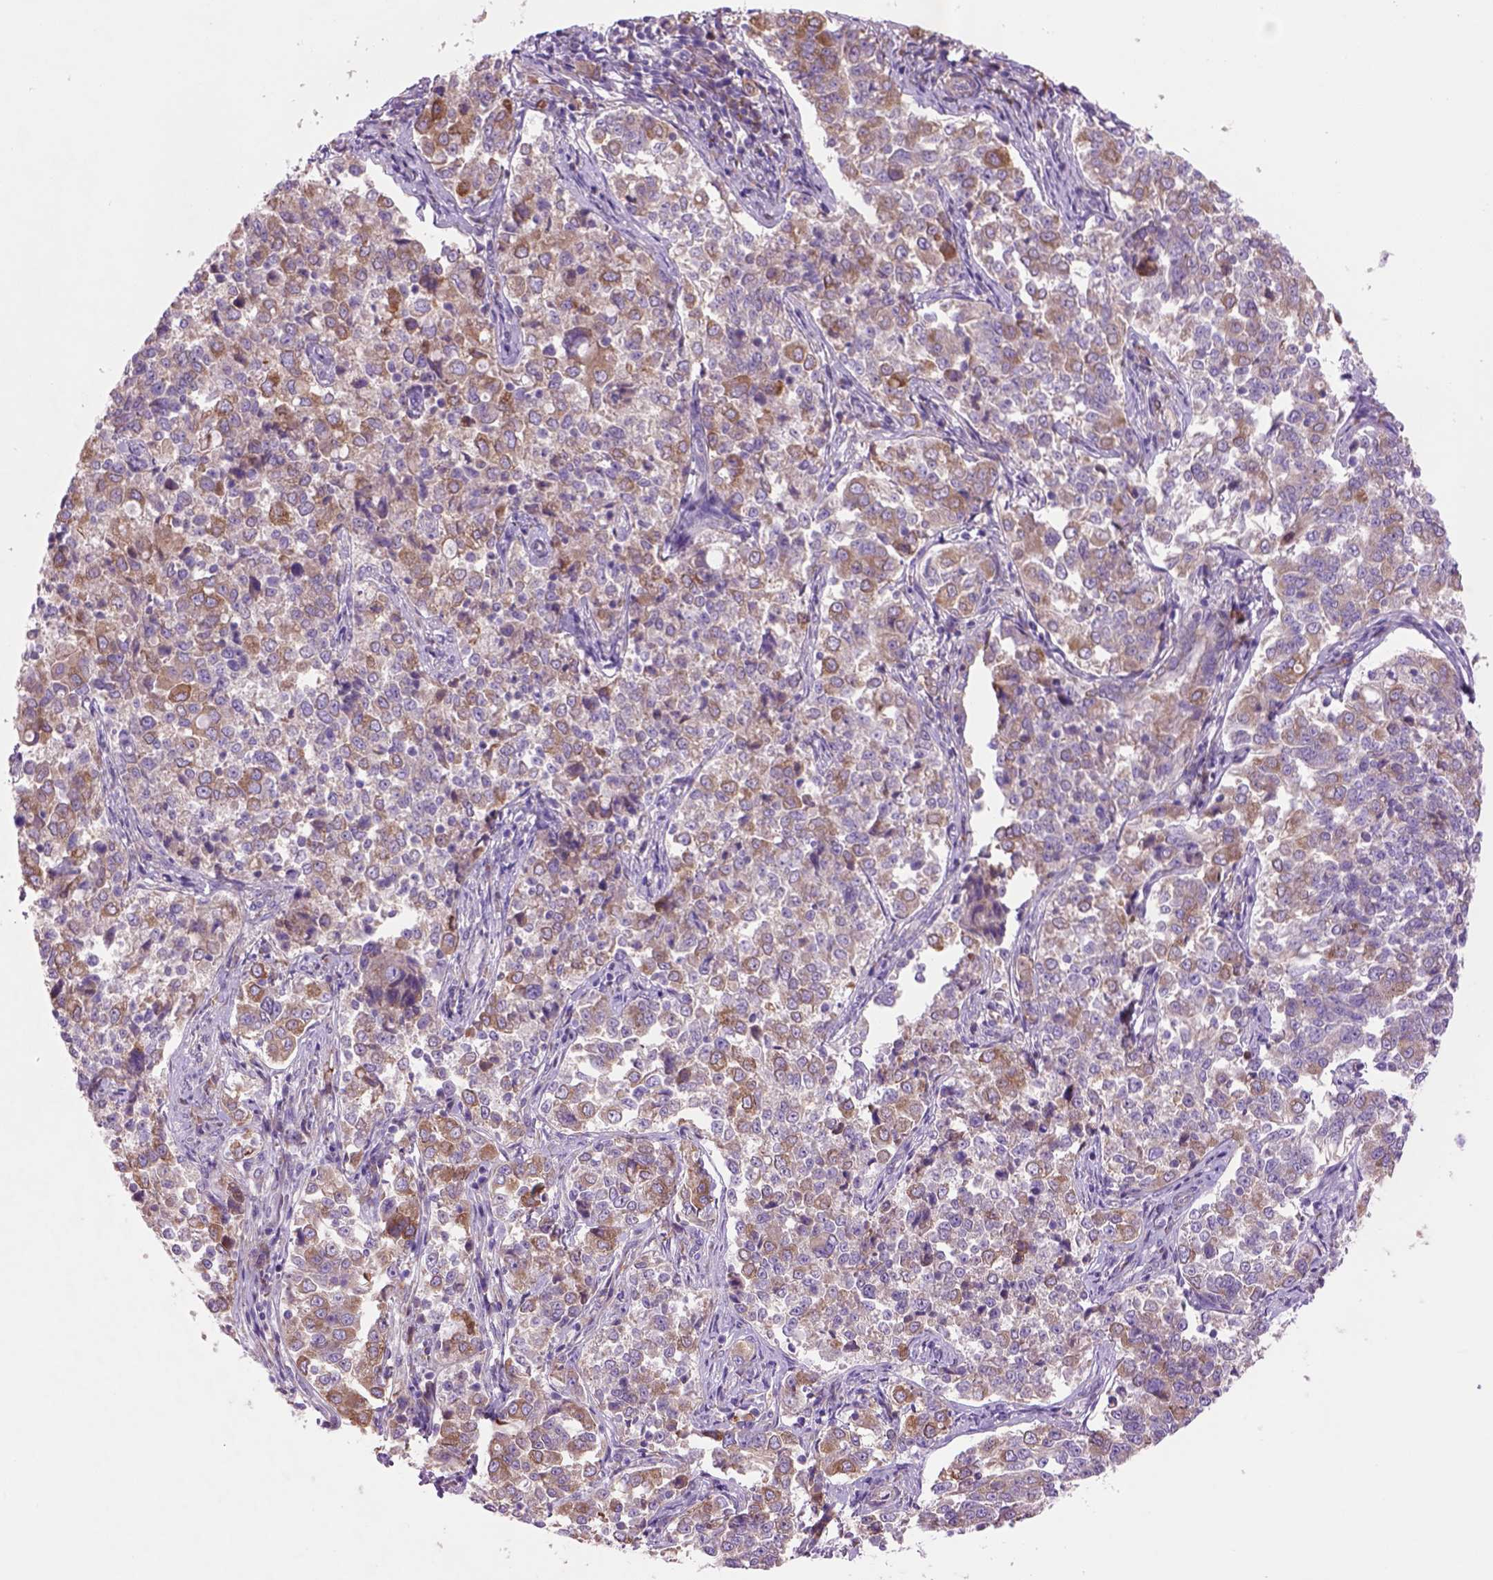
{"staining": {"intensity": "moderate", "quantity": ">75%", "location": "cytoplasmic/membranous"}, "tissue": "endometrial cancer", "cell_type": "Tumor cells", "image_type": "cancer", "snomed": [{"axis": "morphology", "description": "Adenocarcinoma, NOS"}, {"axis": "topography", "description": "Endometrium"}], "caption": "This photomicrograph demonstrates IHC staining of human adenocarcinoma (endometrial), with medium moderate cytoplasmic/membranous positivity in about >75% of tumor cells.", "gene": "PIAS3", "patient": {"sex": "female", "age": 43}}